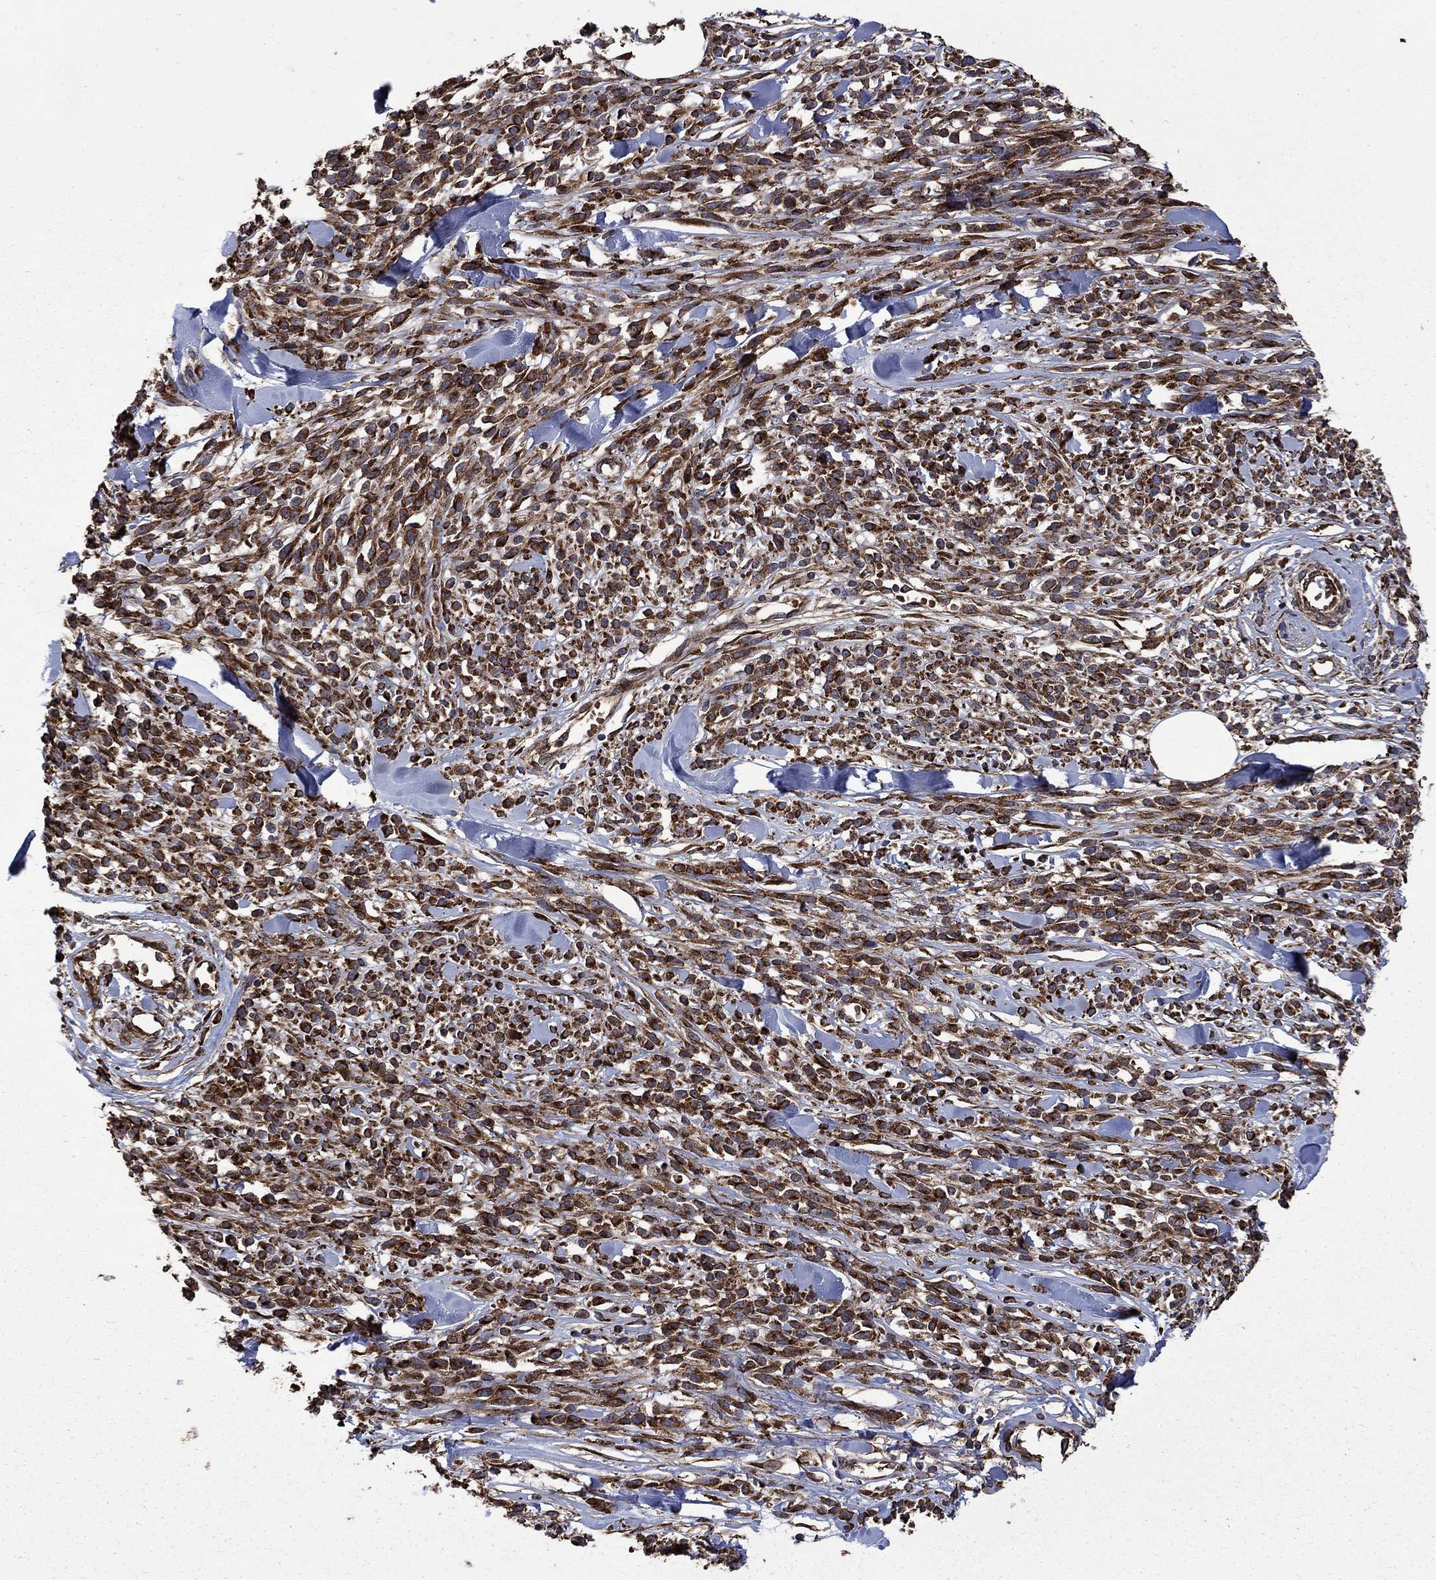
{"staining": {"intensity": "strong", "quantity": ">75%", "location": "cytoplasmic/membranous"}, "tissue": "melanoma", "cell_type": "Tumor cells", "image_type": "cancer", "snomed": [{"axis": "morphology", "description": "Malignant melanoma, NOS"}, {"axis": "topography", "description": "Skin"}, {"axis": "topography", "description": "Skin of trunk"}], "caption": "High-magnification brightfield microscopy of malignant melanoma stained with DAB (brown) and counterstained with hematoxylin (blue). tumor cells exhibit strong cytoplasmic/membranous expression is appreciated in about>75% of cells.", "gene": "CUTC", "patient": {"sex": "male", "age": 74}}